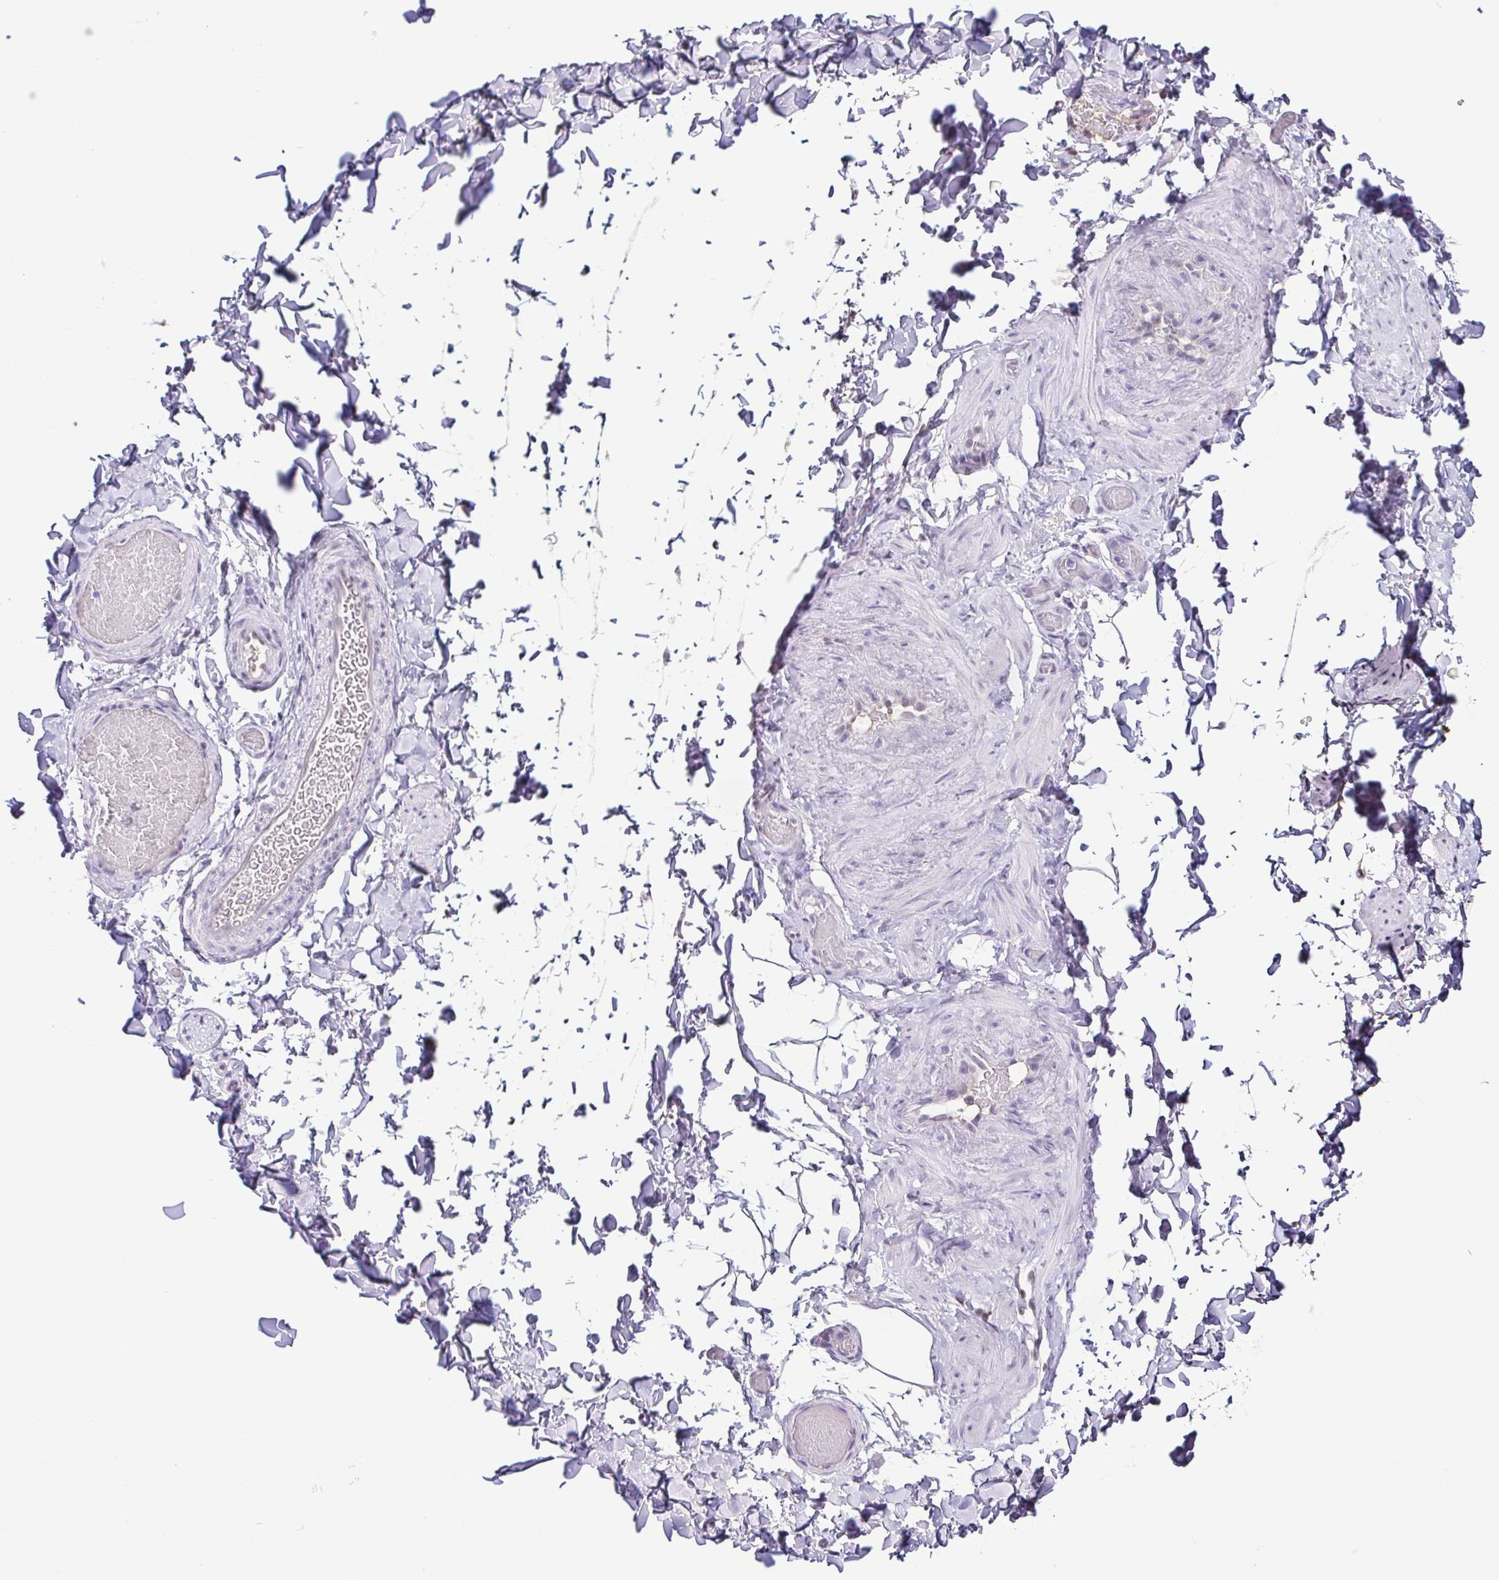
{"staining": {"intensity": "negative", "quantity": "none", "location": "none"}, "tissue": "adipose tissue", "cell_type": "Adipocytes", "image_type": "normal", "snomed": [{"axis": "morphology", "description": "Normal tissue, NOS"}, {"axis": "topography", "description": "Soft tissue"}, {"axis": "topography", "description": "Adipose tissue"}, {"axis": "topography", "description": "Vascular tissue"}, {"axis": "topography", "description": "Peripheral nerve tissue"}], "caption": "Protein analysis of benign adipose tissue demonstrates no significant staining in adipocytes. The staining was performed using DAB (3,3'-diaminobenzidine) to visualize the protein expression in brown, while the nuclei were stained in blue with hematoxylin (Magnification: 20x).", "gene": "TCF3", "patient": {"sex": "male", "age": 29}}